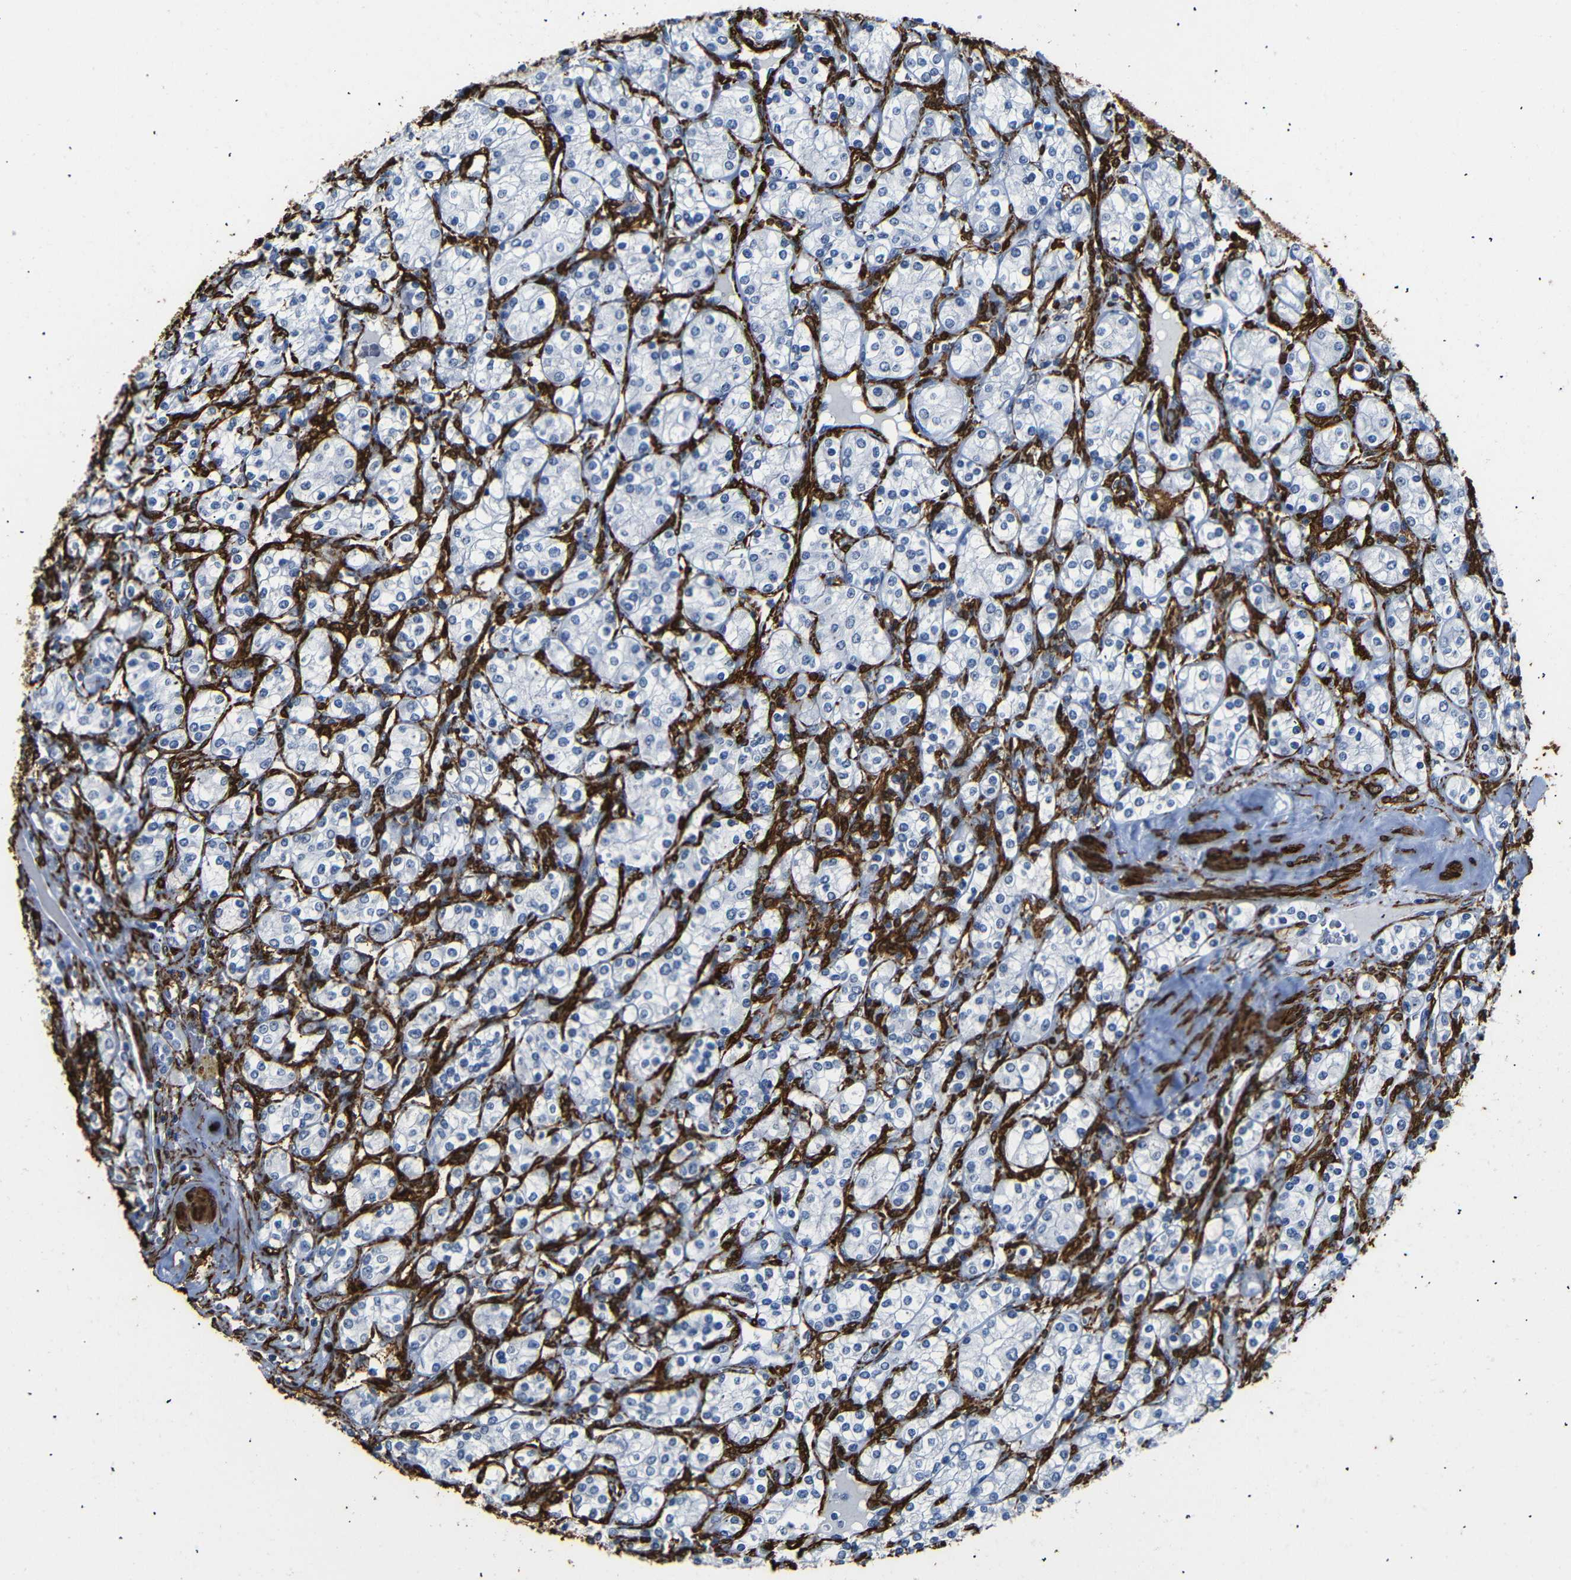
{"staining": {"intensity": "negative", "quantity": "none", "location": "none"}, "tissue": "renal cancer", "cell_type": "Tumor cells", "image_type": "cancer", "snomed": [{"axis": "morphology", "description": "Adenocarcinoma, NOS"}, {"axis": "topography", "description": "Kidney"}], "caption": "Tumor cells are negative for brown protein staining in renal cancer (adenocarcinoma).", "gene": "ACTA2", "patient": {"sex": "male", "age": 77}}